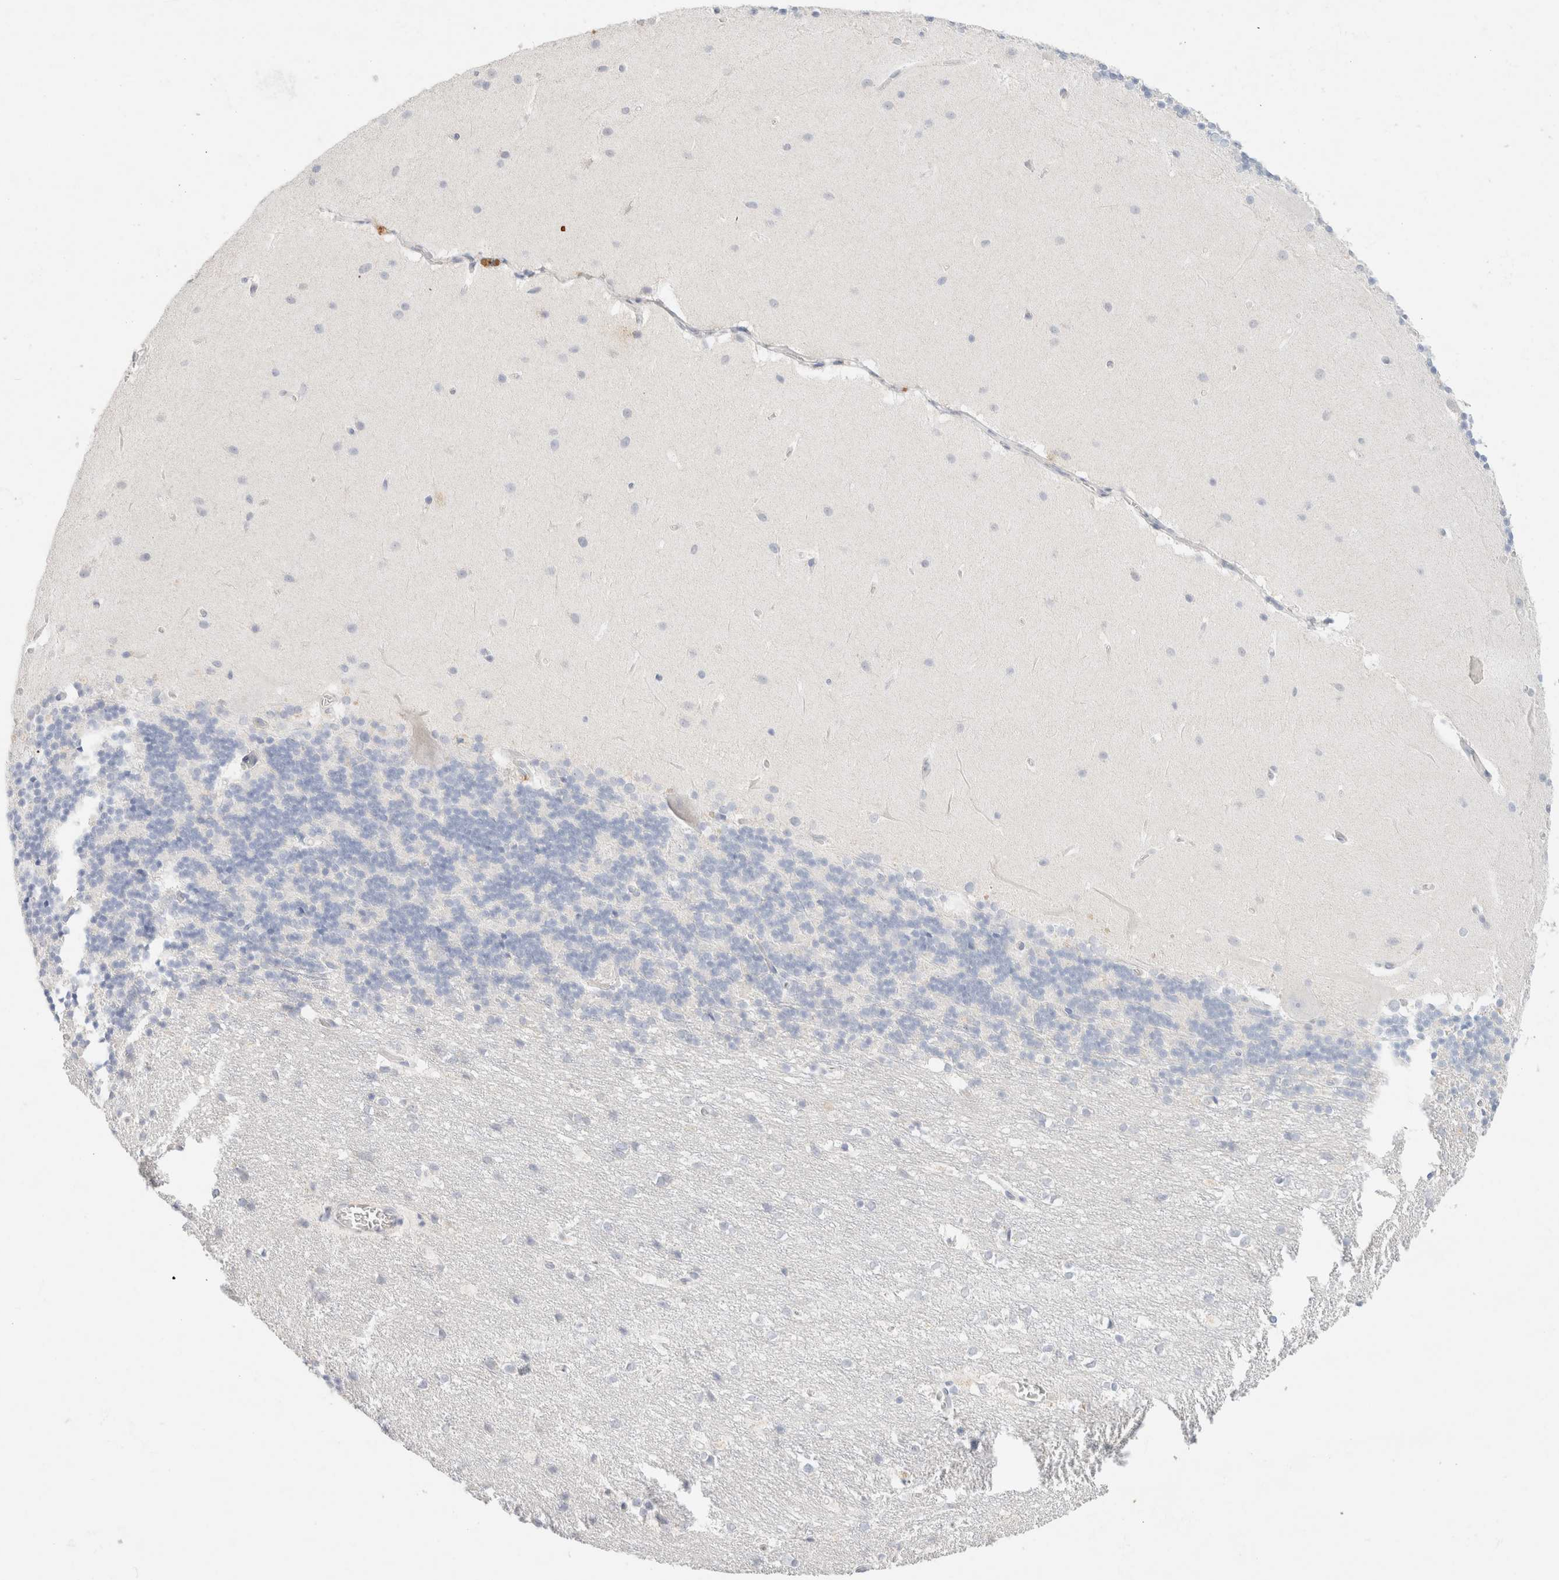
{"staining": {"intensity": "negative", "quantity": "none", "location": "none"}, "tissue": "cerebellum", "cell_type": "Cells in granular layer", "image_type": "normal", "snomed": [{"axis": "morphology", "description": "Normal tissue, NOS"}, {"axis": "topography", "description": "Cerebellum"}], "caption": "Image shows no protein positivity in cells in granular layer of benign cerebellum.", "gene": "CA12", "patient": {"sex": "female", "age": 19}}